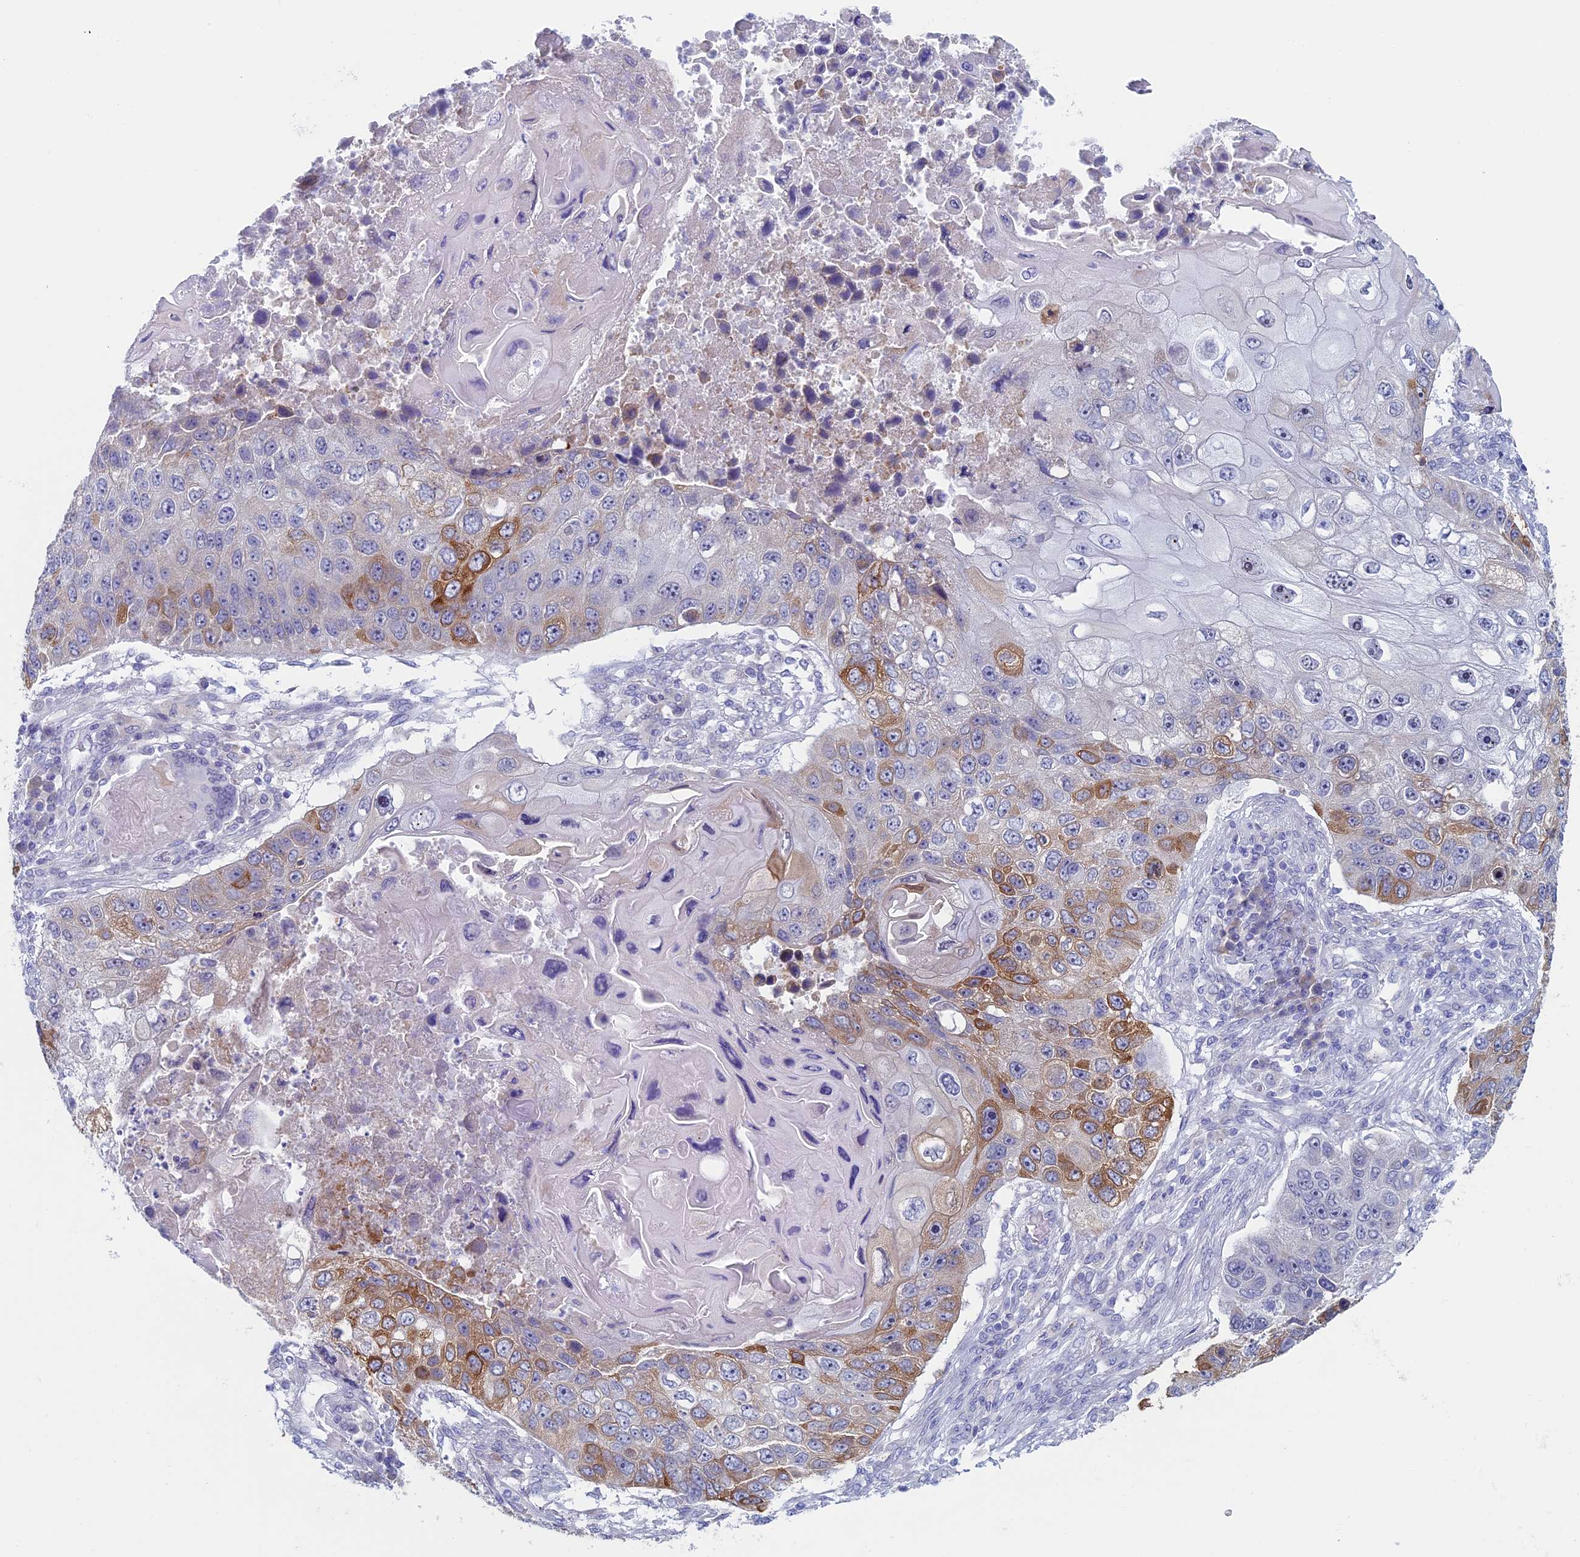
{"staining": {"intensity": "moderate", "quantity": "<25%", "location": "cytoplasmic/membranous"}, "tissue": "lung cancer", "cell_type": "Tumor cells", "image_type": "cancer", "snomed": [{"axis": "morphology", "description": "Squamous cell carcinoma, NOS"}, {"axis": "topography", "description": "Lung"}], "caption": "Immunohistochemistry (IHC) (DAB) staining of human lung cancer displays moderate cytoplasmic/membranous protein positivity in approximately <25% of tumor cells.", "gene": "MAGEB6", "patient": {"sex": "male", "age": 61}}